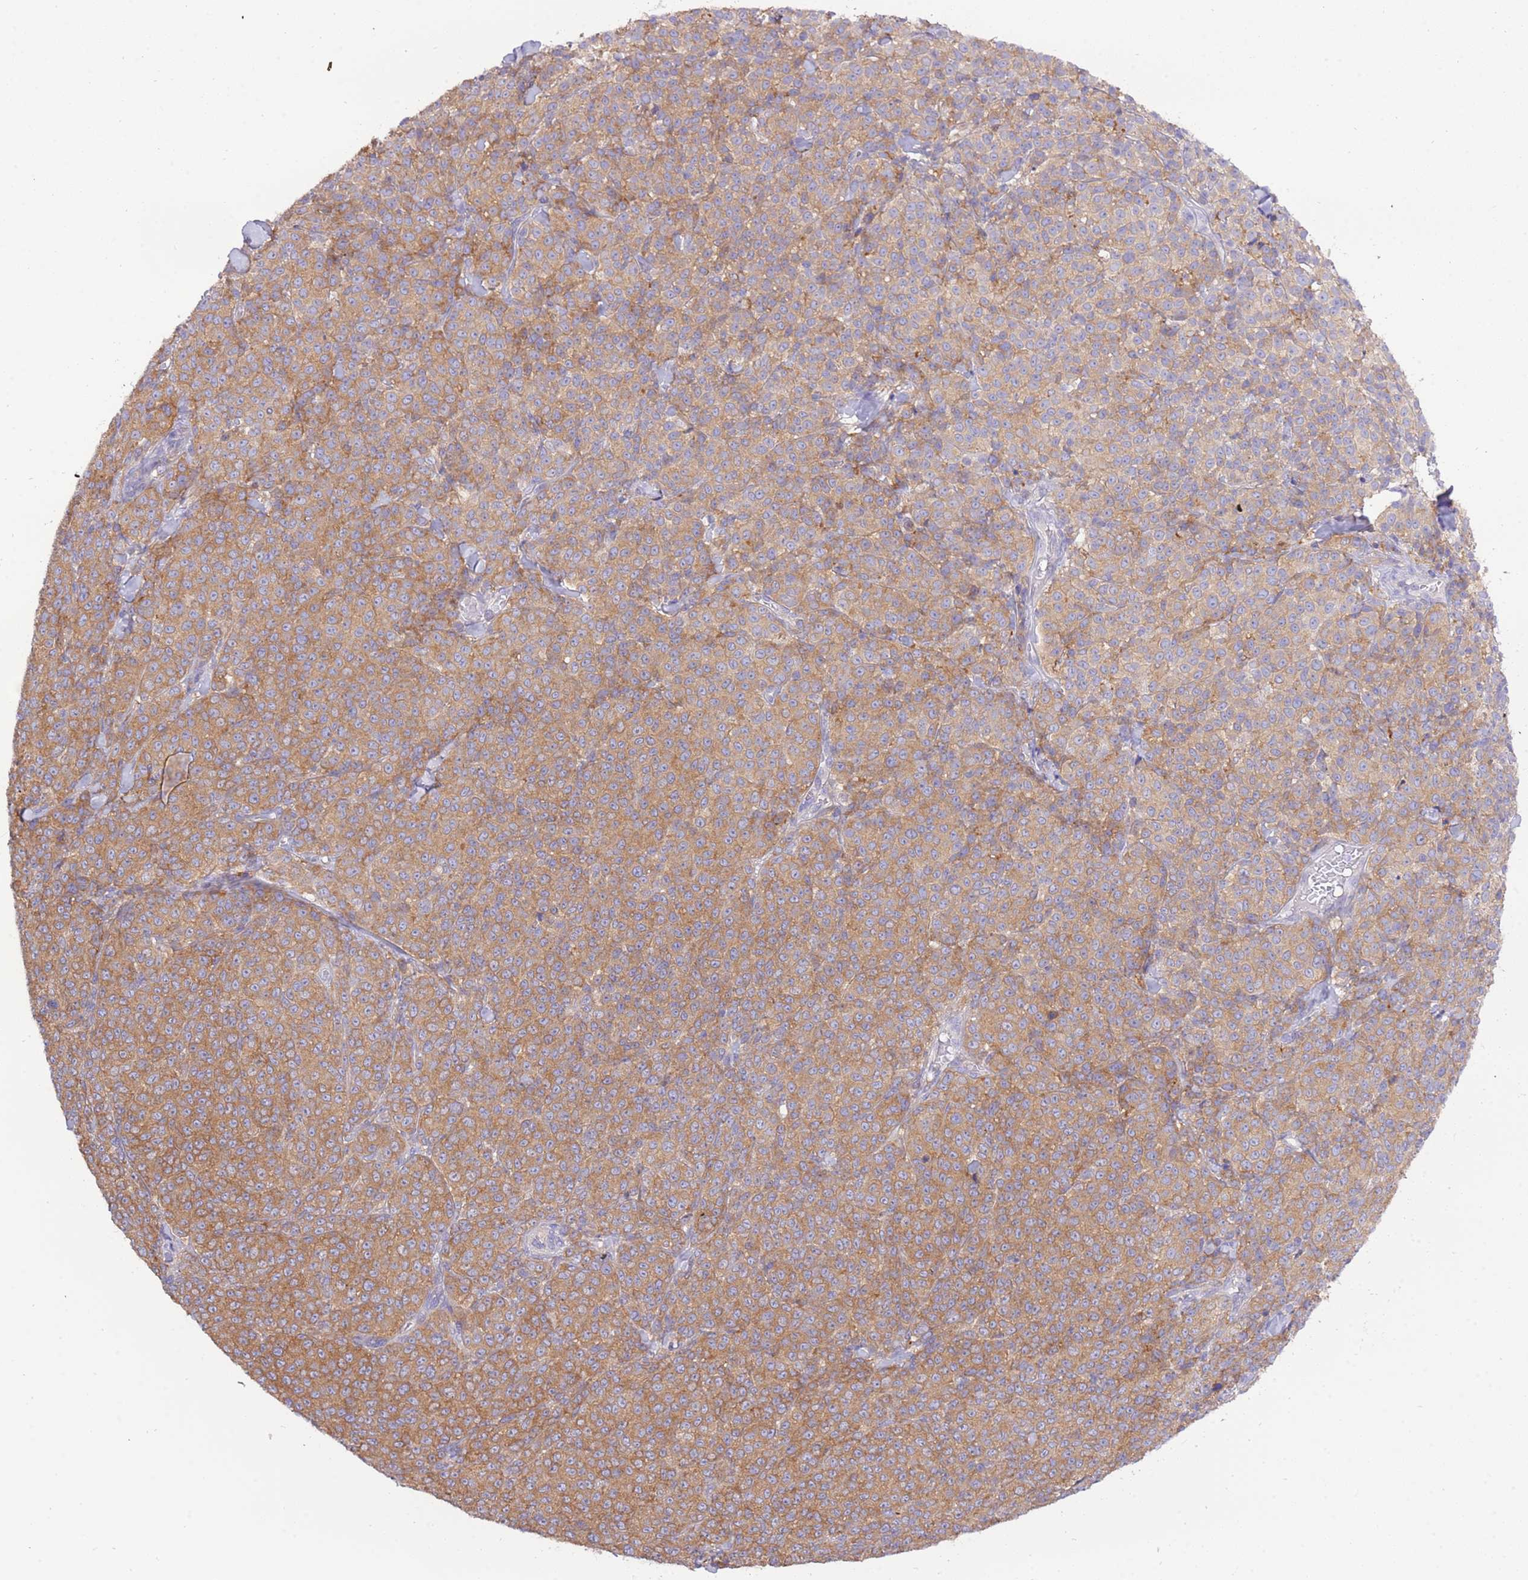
{"staining": {"intensity": "moderate", "quantity": ">75%", "location": "cytoplasmic/membranous"}, "tissue": "melanoma", "cell_type": "Tumor cells", "image_type": "cancer", "snomed": [{"axis": "morphology", "description": "Normal tissue, NOS"}, {"axis": "morphology", "description": "Malignant melanoma, NOS"}, {"axis": "topography", "description": "Skin"}], "caption": "Immunohistochemical staining of human melanoma demonstrates medium levels of moderate cytoplasmic/membranous protein positivity in approximately >75% of tumor cells. (DAB = brown stain, brightfield microscopy at high magnification).", "gene": "STIP1", "patient": {"sex": "female", "age": 34}}